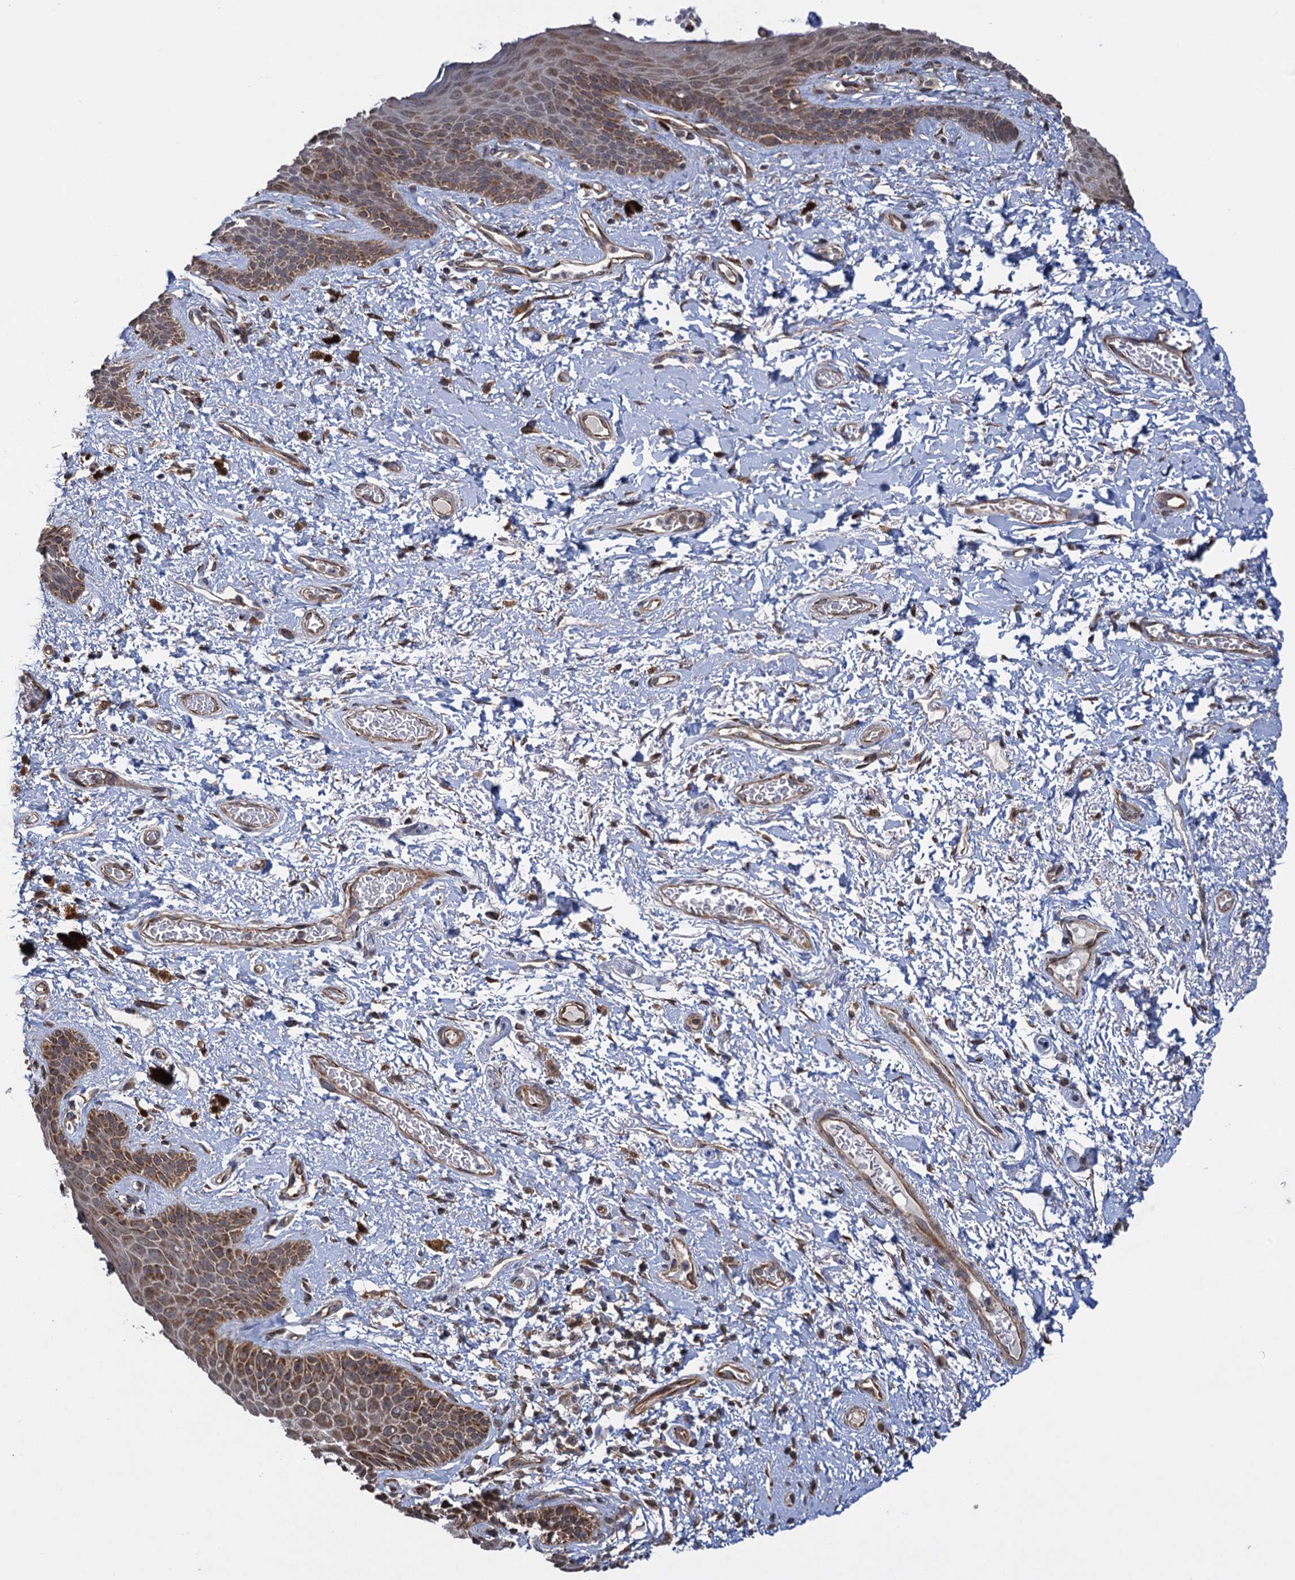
{"staining": {"intensity": "moderate", "quantity": ">75%", "location": "cytoplasmic/membranous"}, "tissue": "skin", "cell_type": "Epidermal cells", "image_type": "normal", "snomed": [{"axis": "morphology", "description": "Normal tissue, NOS"}, {"axis": "topography", "description": "Anal"}], "caption": "Skin stained with DAB immunohistochemistry shows medium levels of moderate cytoplasmic/membranous positivity in about >75% of epidermal cells. (Stains: DAB (3,3'-diaminobenzidine) in brown, nuclei in blue, Microscopy: brightfield microscopy at high magnification).", "gene": "HAUS1", "patient": {"sex": "female", "age": 46}}